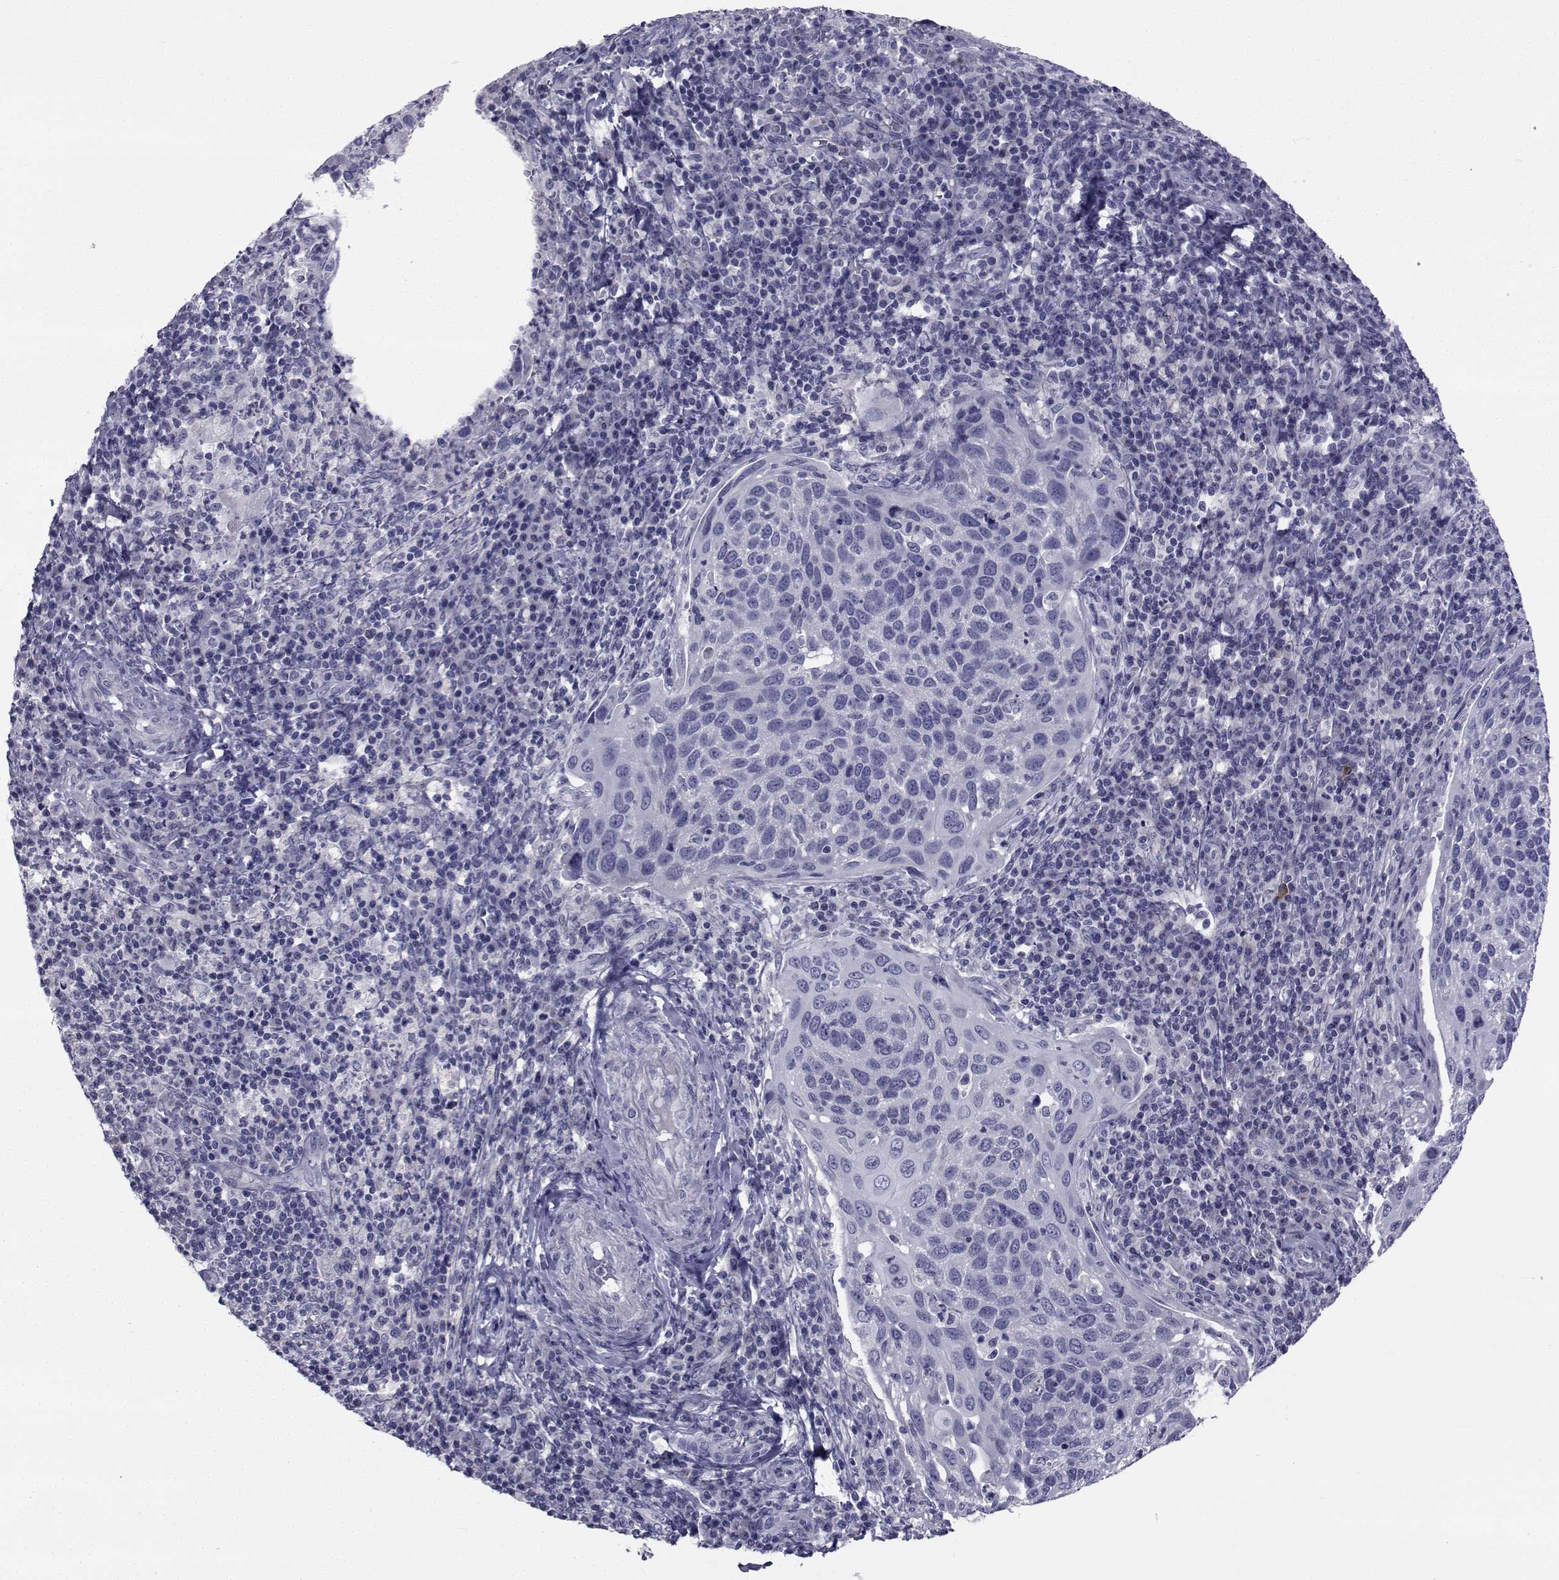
{"staining": {"intensity": "negative", "quantity": "none", "location": "none"}, "tissue": "cervical cancer", "cell_type": "Tumor cells", "image_type": "cancer", "snomed": [{"axis": "morphology", "description": "Squamous cell carcinoma, NOS"}, {"axis": "topography", "description": "Cervix"}], "caption": "IHC of cervical squamous cell carcinoma exhibits no positivity in tumor cells.", "gene": "CHRNA1", "patient": {"sex": "female", "age": 54}}